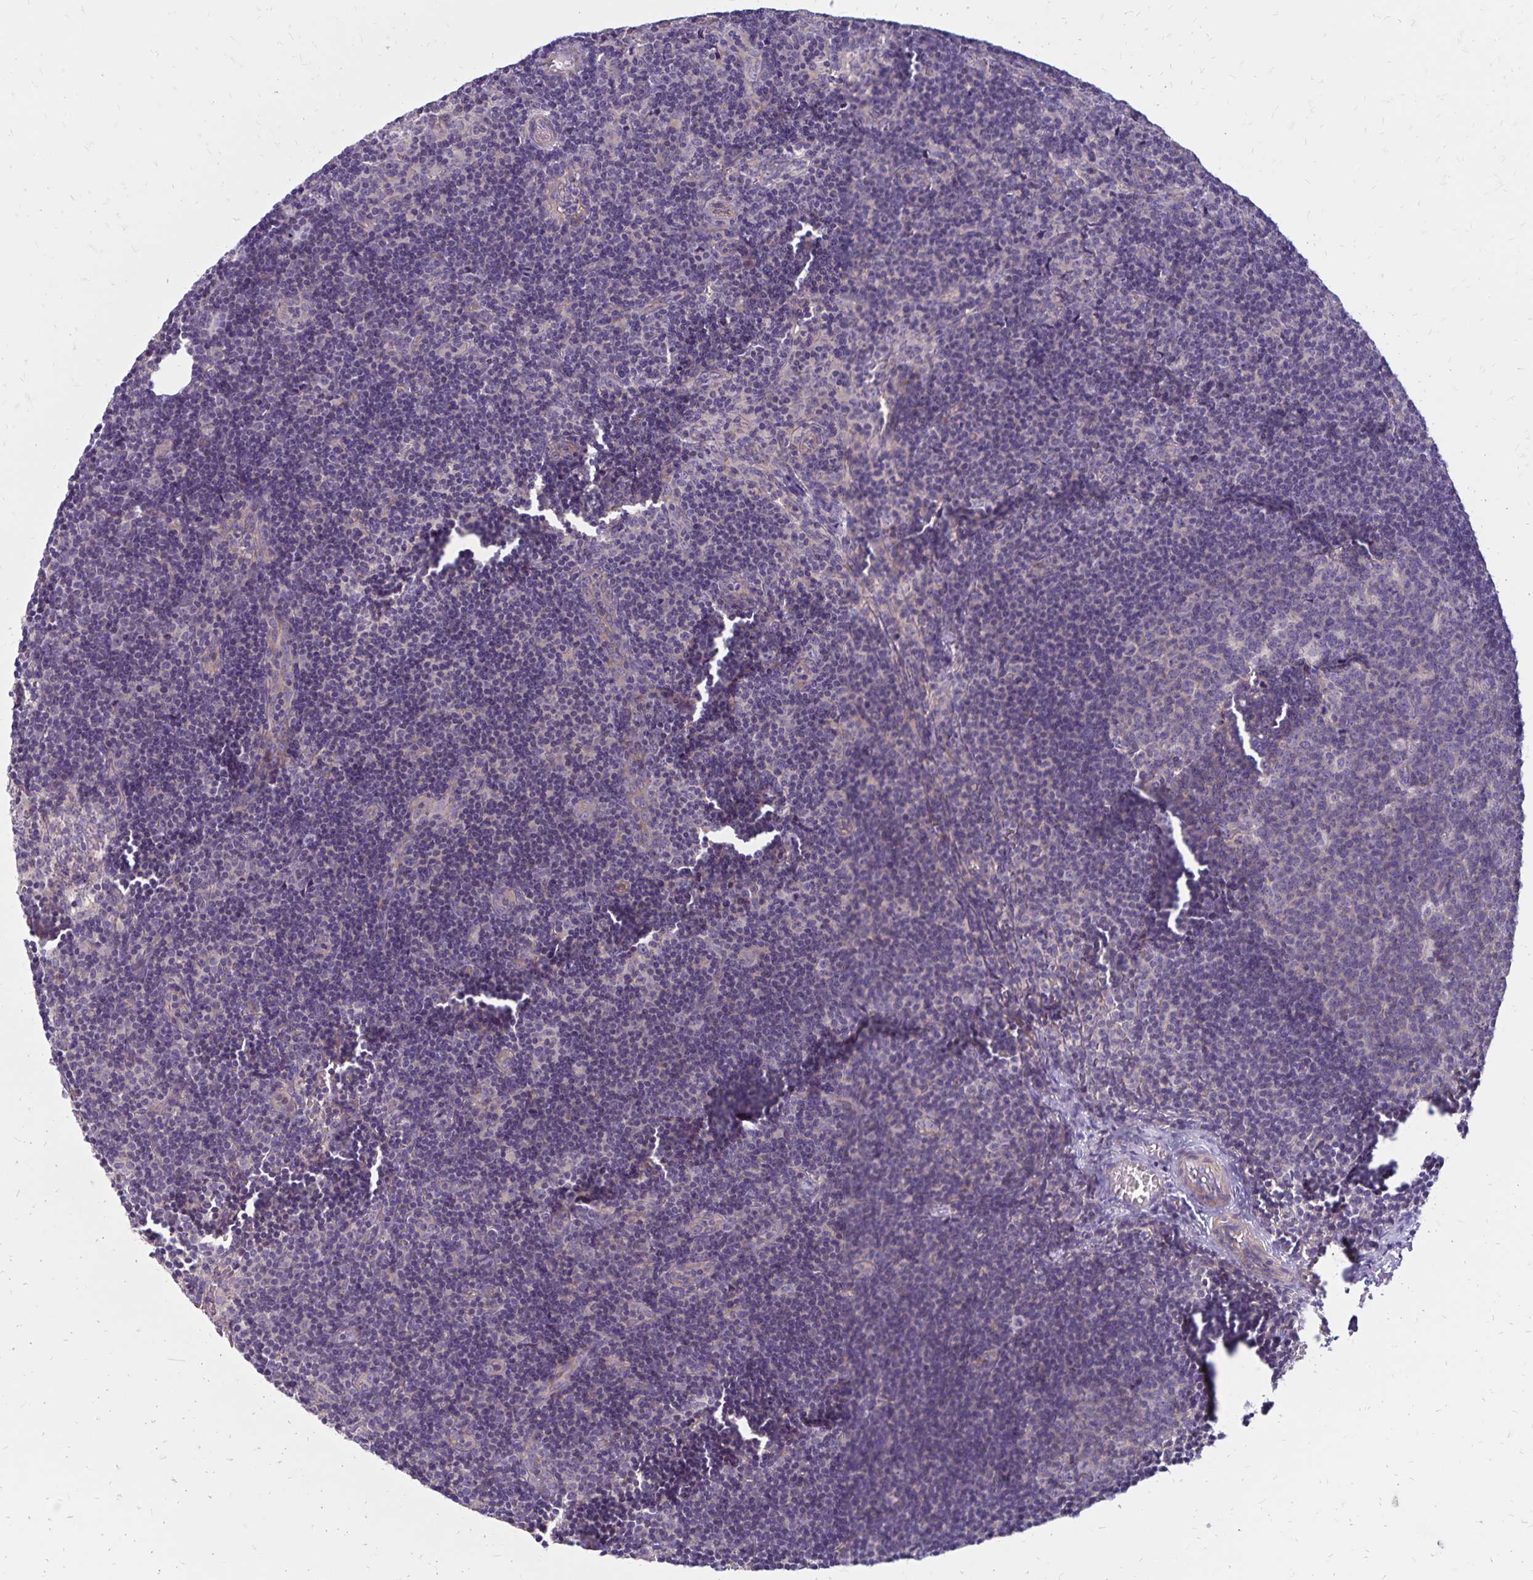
{"staining": {"intensity": "negative", "quantity": "none", "location": "none"}, "tissue": "lymph node", "cell_type": "Germinal center cells", "image_type": "normal", "snomed": [{"axis": "morphology", "description": "Normal tissue, NOS"}, {"axis": "topography", "description": "Lymph node"}], "caption": "High magnification brightfield microscopy of benign lymph node stained with DAB (brown) and counterstained with hematoxylin (blue): germinal center cells show no significant expression. The staining was performed using DAB (3,3'-diaminobenzidine) to visualize the protein expression in brown, while the nuclei were stained in blue with hematoxylin (Magnification: 20x).", "gene": "FSD1", "patient": {"sex": "female", "age": 41}}